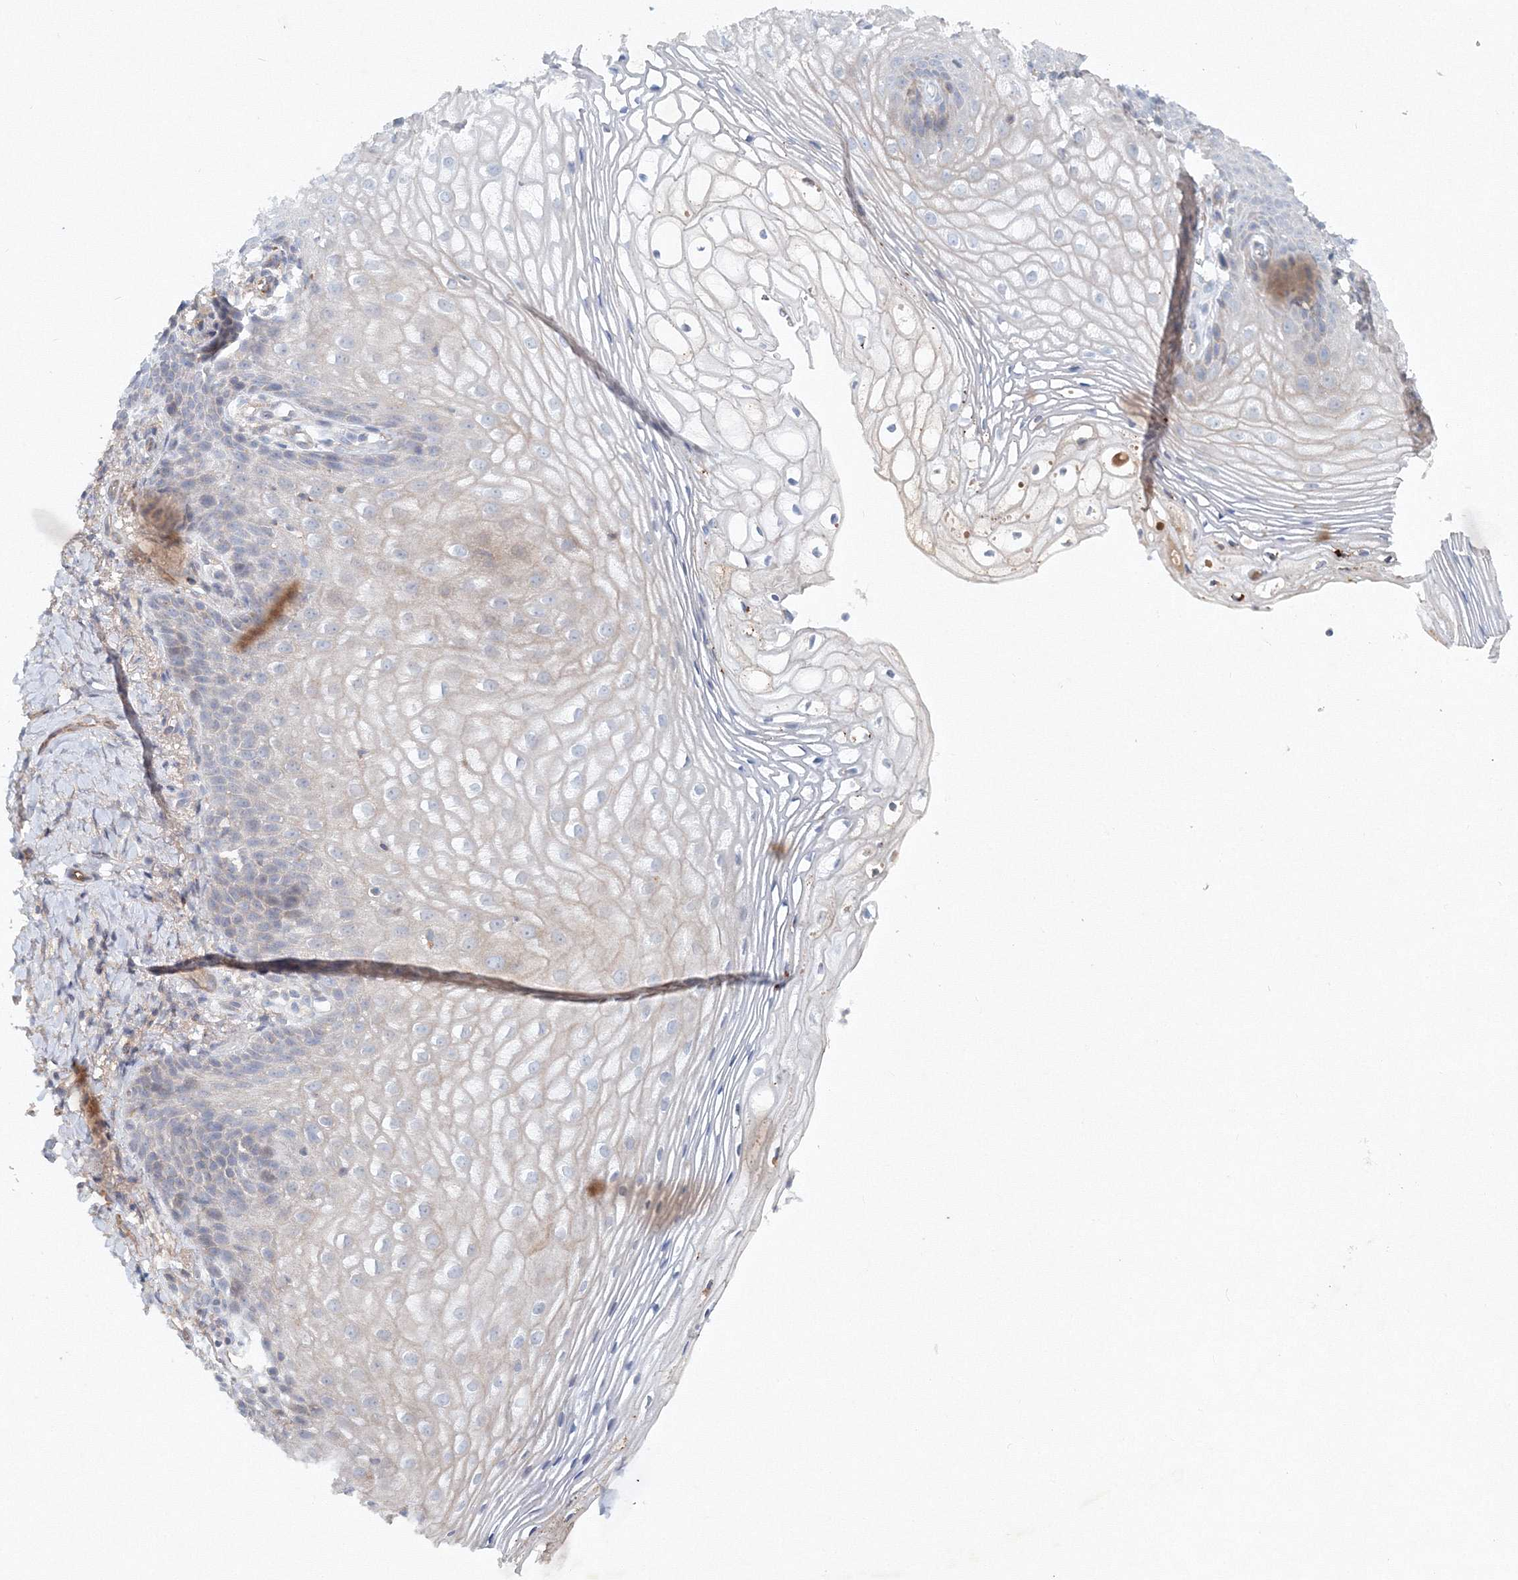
{"staining": {"intensity": "negative", "quantity": "none", "location": "none"}, "tissue": "vagina", "cell_type": "Squamous epithelial cells", "image_type": "normal", "snomed": [{"axis": "morphology", "description": "Normal tissue, NOS"}, {"axis": "topography", "description": "Vagina"}], "caption": "Immunohistochemical staining of benign vagina shows no significant staining in squamous epithelial cells. (DAB (3,3'-diaminobenzidine) immunohistochemistry (IHC) with hematoxylin counter stain).", "gene": "SH3BP5", "patient": {"sex": "female", "age": 60}}